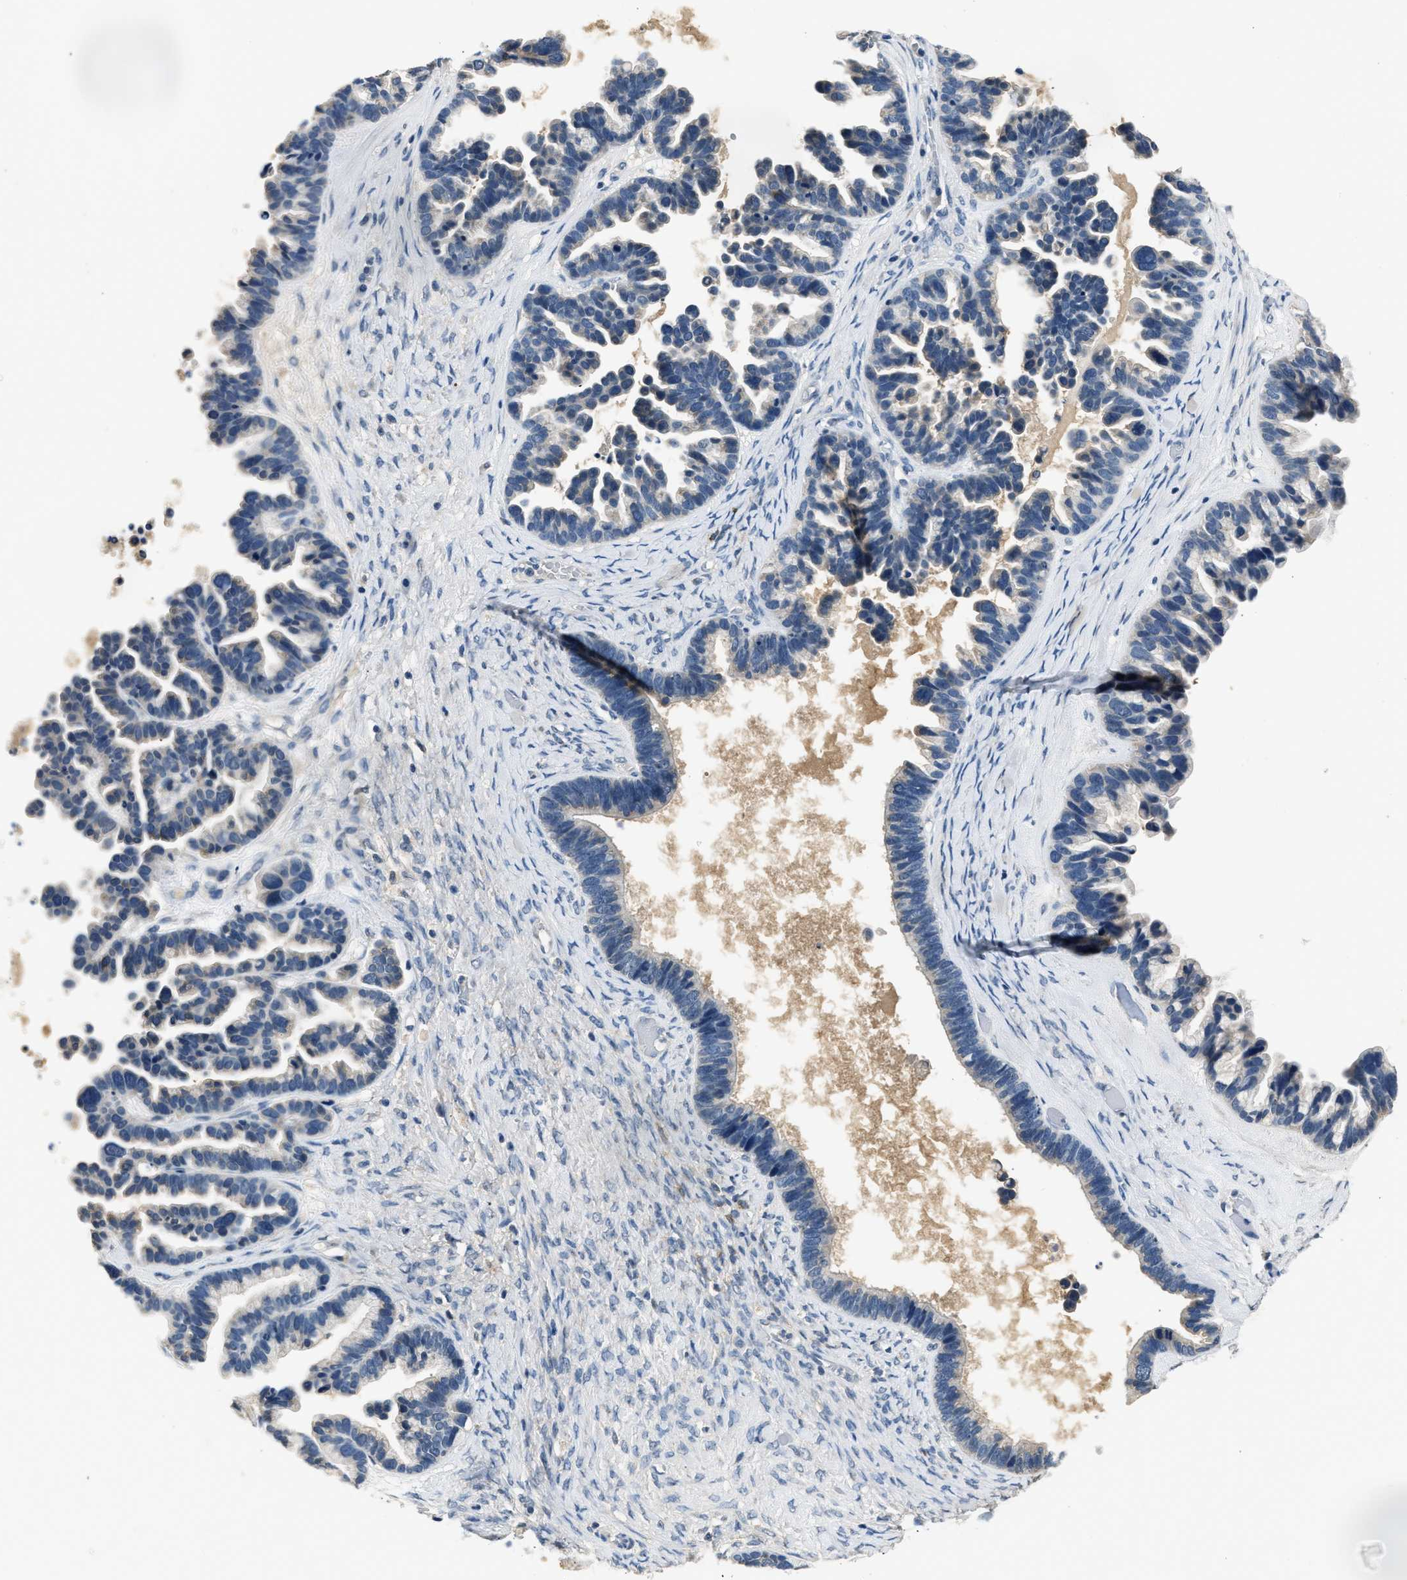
{"staining": {"intensity": "negative", "quantity": "none", "location": "none"}, "tissue": "ovarian cancer", "cell_type": "Tumor cells", "image_type": "cancer", "snomed": [{"axis": "morphology", "description": "Cystadenocarcinoma, serous, NOS"}, {"axis": "topography", "description": "Ovary"}], "caption": "This is an immunohistochemistry (IHC) image of human ovarian cancer (serous cystadenocarcinoma). There is no positivity in tumor cells.", "gene": "INHA", "patient": {"sex": "female", "age": 56}}